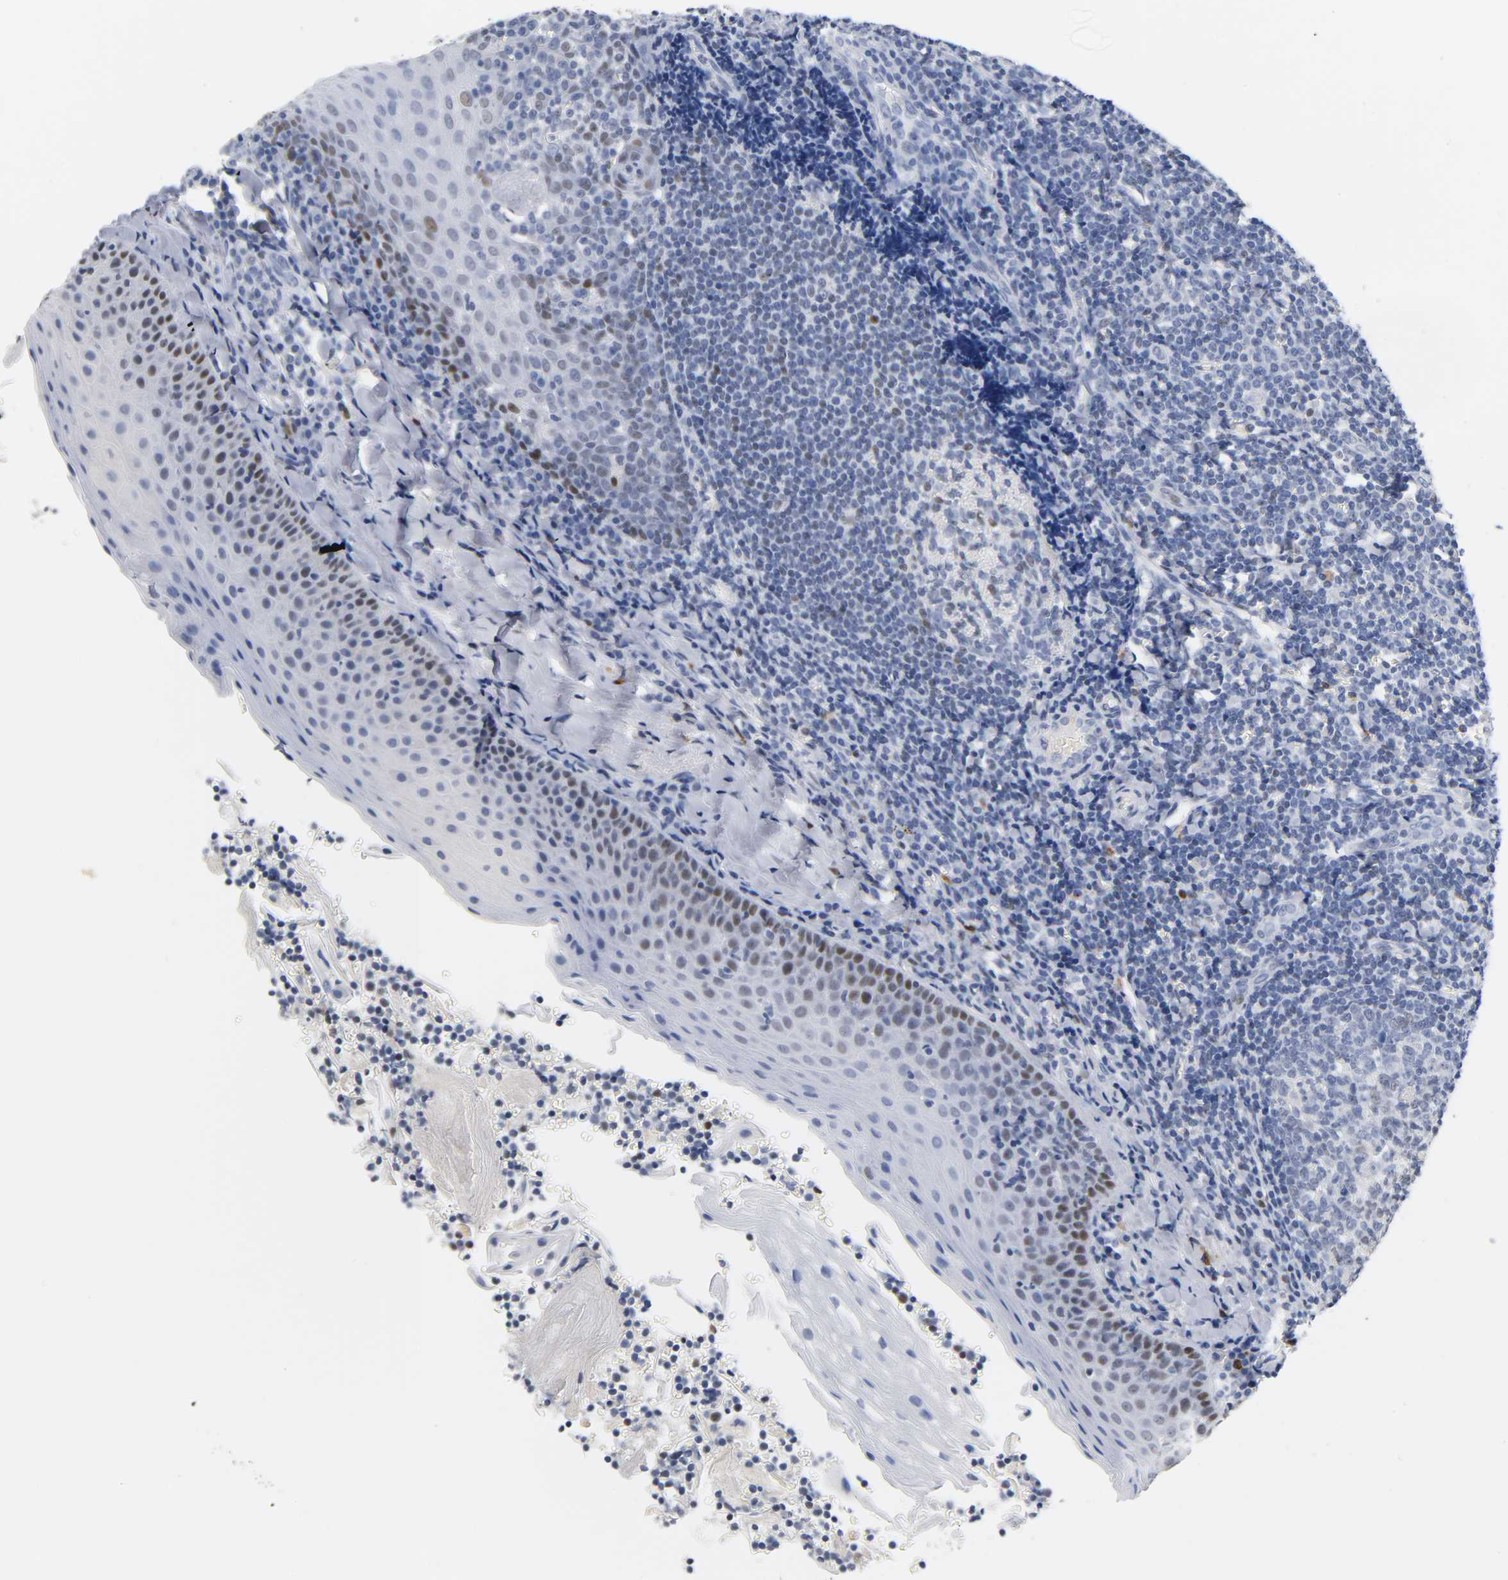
{"staining": {"intensity": "weak", "quantity": "<25%", "location": "nuclear"}, "tissue": "tonsil", "cell_type": "Germinal center cells", "image_type": "normal", "snomed": [{"axis": "morphology", "description": "Normal tissue, NOS"}, {"axis": "topography", "description": "Tonsil"}], "caption": "Human tonsil stained for a protein using immunohistochemistry (IHC) demonstrates no expression in germinal center cells.", "gene": "NAB2", "patient": {"sex": "male", "age": 31}}